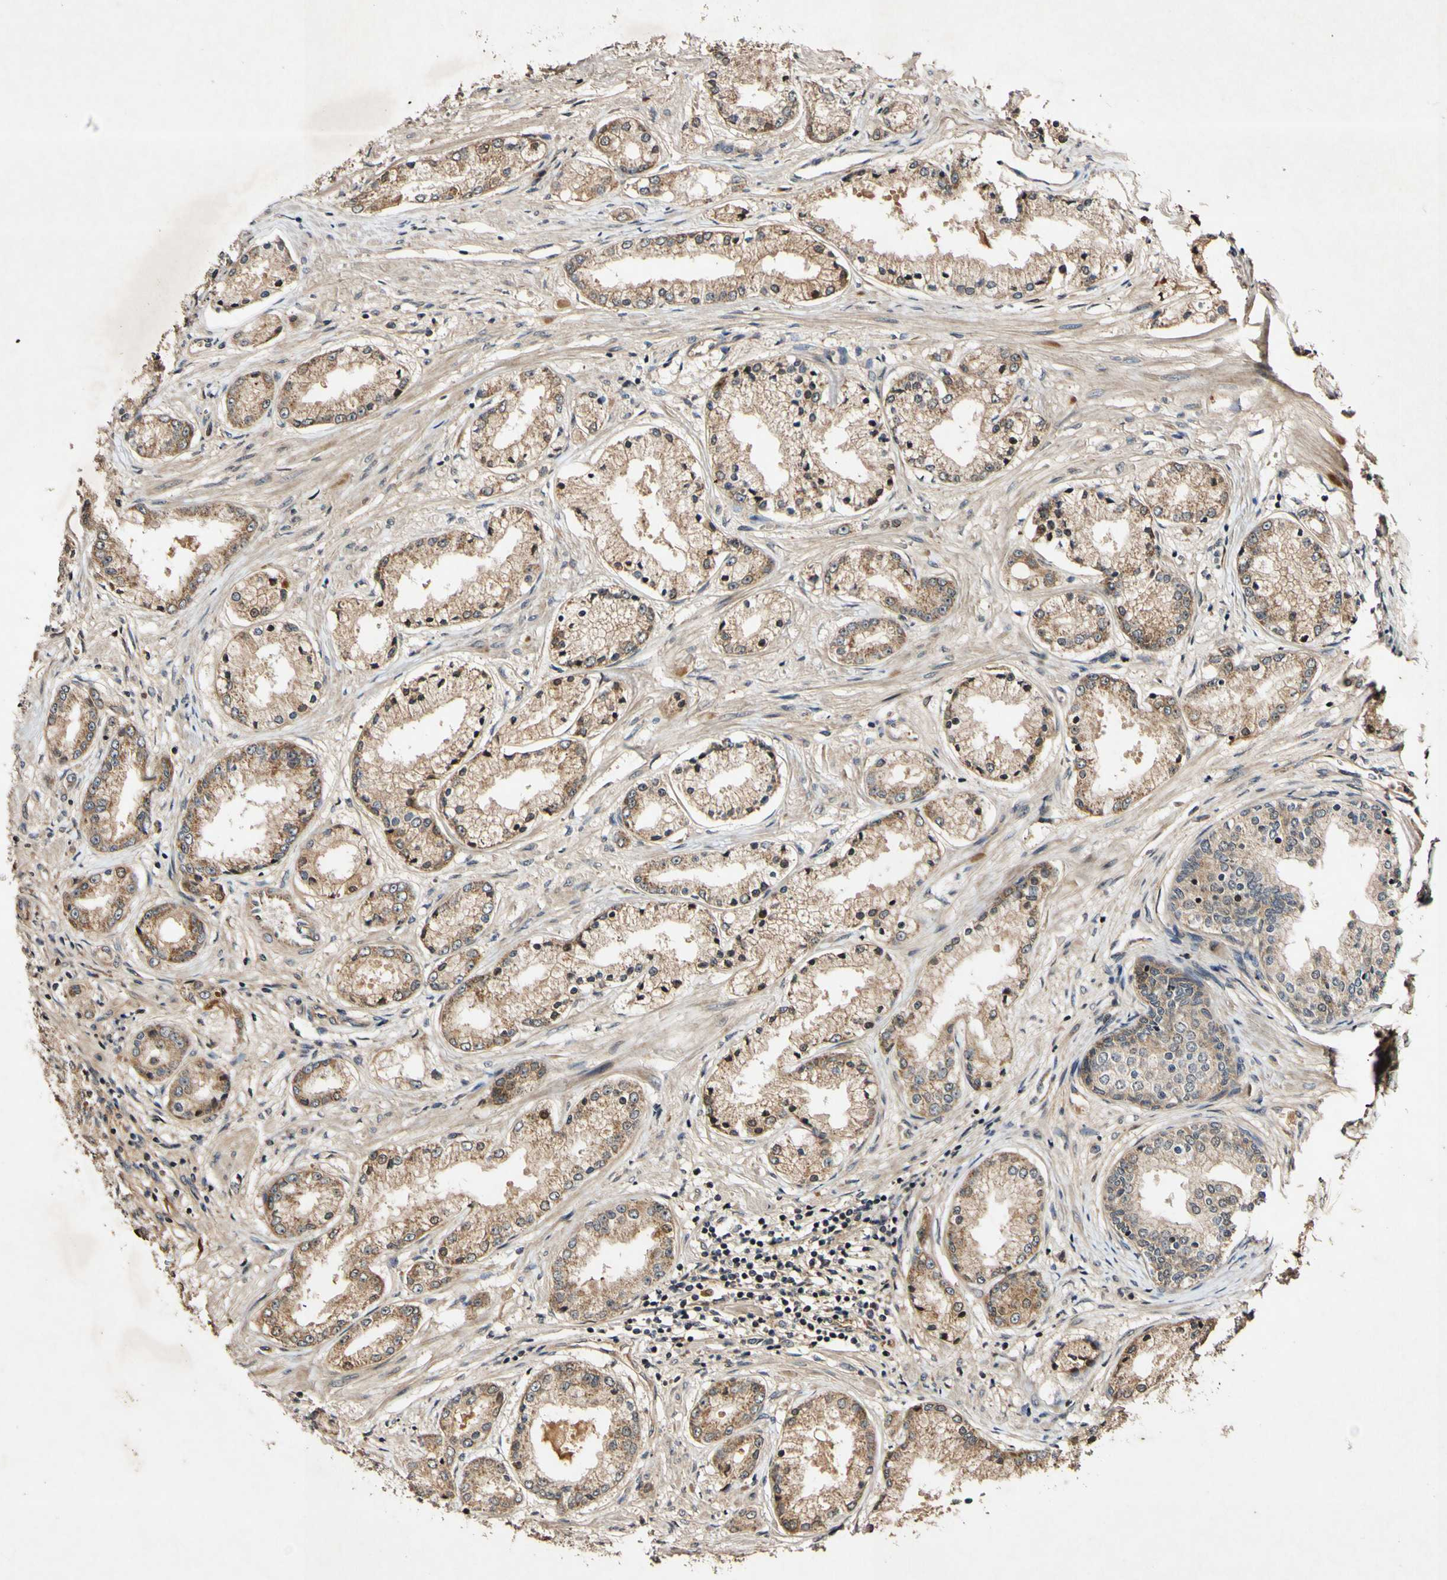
{"staining": {"intensity": "moderate", "quantity": ">75%", "location": "cytoplasmic/membranous"}, "tissue": "prostate cancer", "cell_type": "Tumor cells", "image_type": "cancer", "snomed": [{"axis": "morphology", "description": "Adenocarcinoma, High grade"}, {"axis": "topography", "description": "Prostate"}], "caption": "High-magnification brightfield microscopy of prostate high-grade adenocarcinoma stained with DAB (3,3'-diaminobenzidine) (brown) and counterstained with hematoxylin (blue). tumor cells exhibit moderate cytoplasmic/membranous staining is seen in about>75% of cells. The protein is stained brown, and the nuclei are stained in blue (DAB (3,3'-diaminobenzidine) IHC with brightfield microscopy, high magnification).", "gene": "PLAT", "patient": {"sex": "male", "age": 59}}